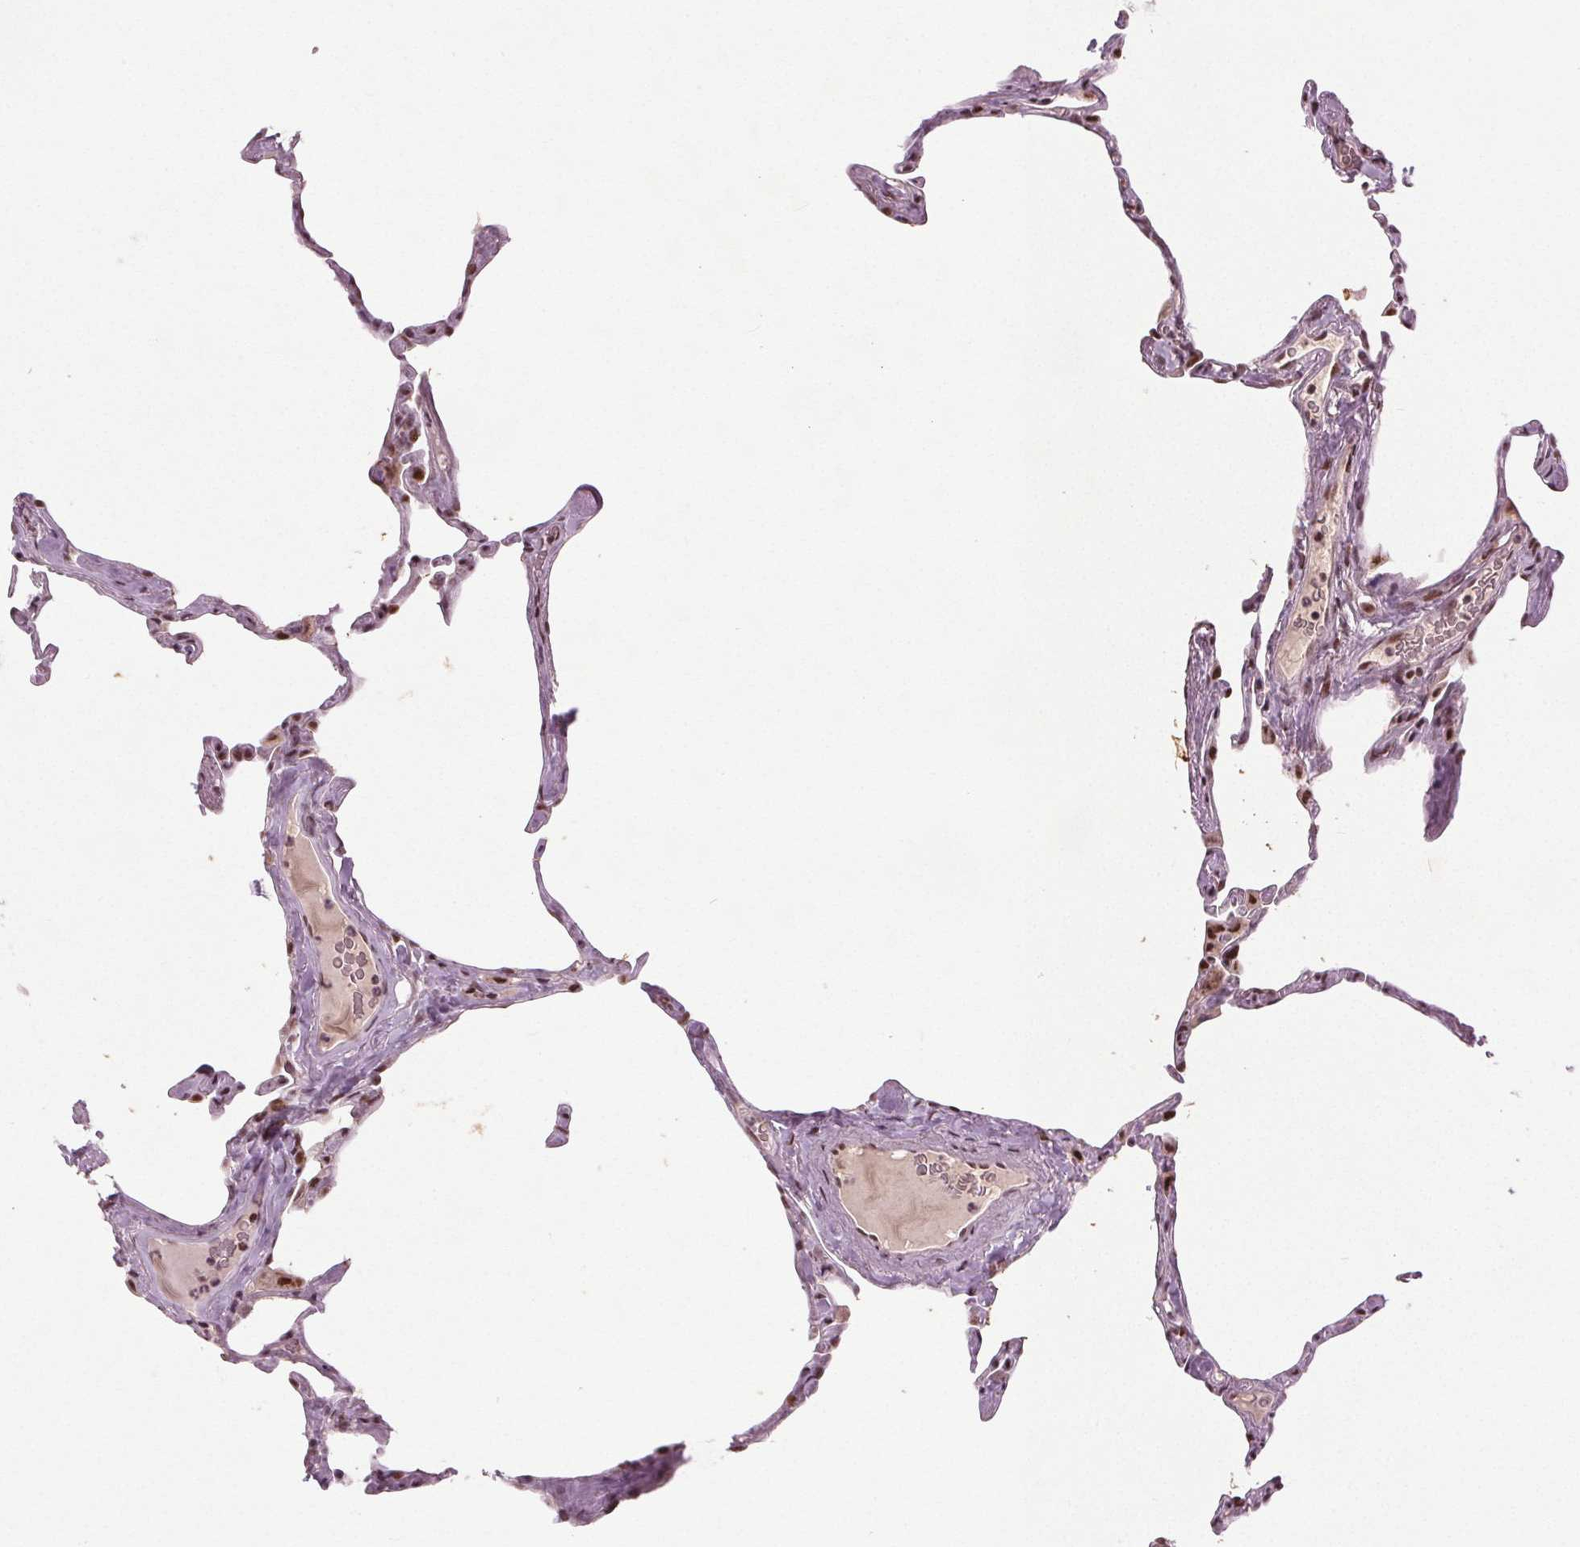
{"staining": {"intensity": "strong", "quantity": "<25%", "location": "nuclear"}, "tissue": "lung", "cell_type": "Alveolar cells", "image_type": "normal", "snomed": [{"axis": "morphology", "description": "Normal tissue, NOS"}, {"axis": "topography", "description": "Lung"}], "caption": "Strong nuclear expression for a protein is appreciated in approximately <25% of alveolar cells of unremarkable lung using immunohistochemistry (IHC).", "gene": "TTC34", "patient": {"sex": "male", "age": 65}}